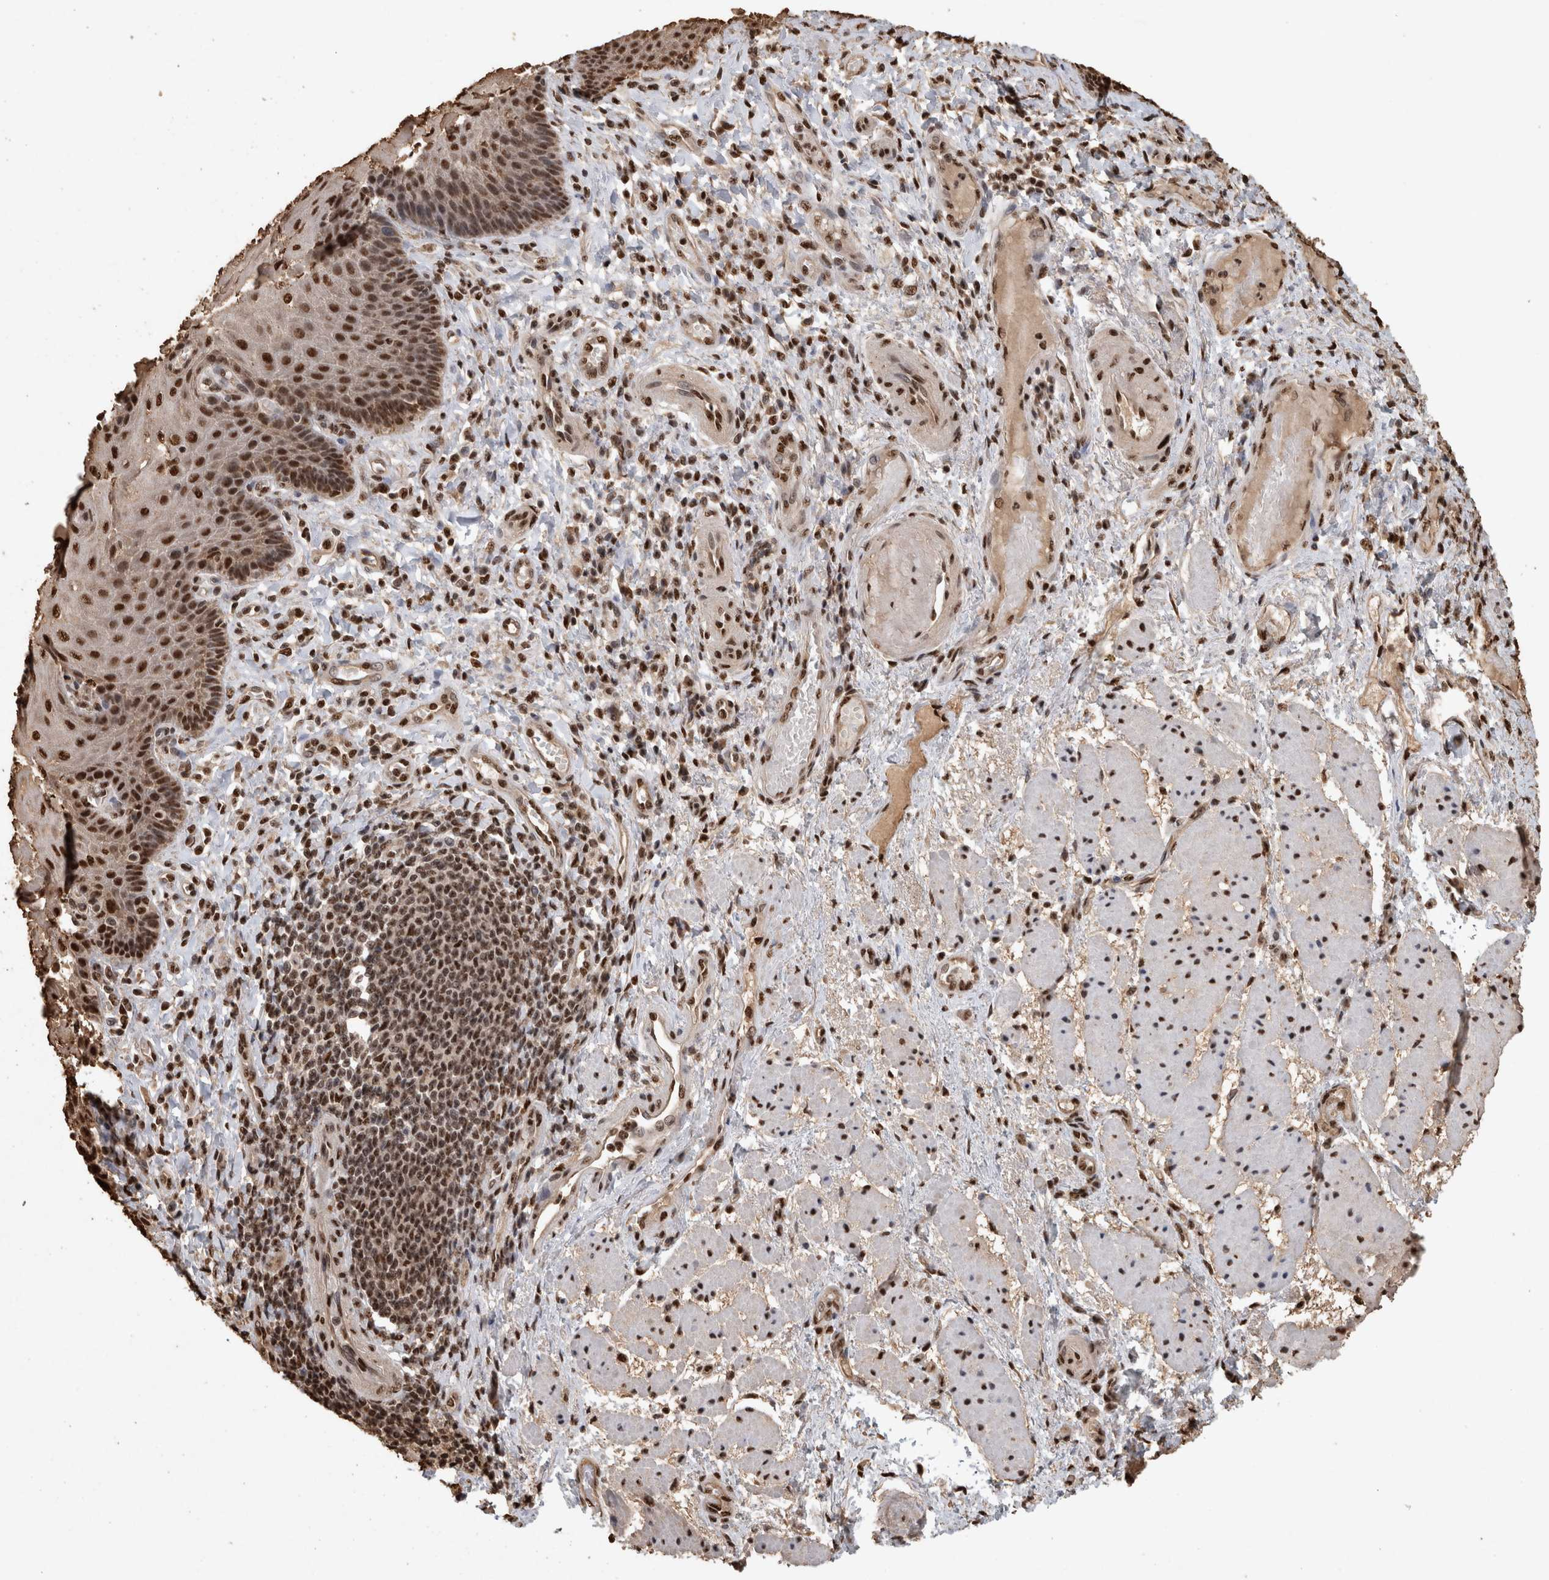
{"staining": {"intensity": "strong", "quantity": ">75%", "location": "nuclear"}, "tissue": "esophagus", "cell_type": "Squamous epithelial cells", "image_type": "normal", "snomed": [{"axis": "morphology", "description": "Normal tissue, NOS"}, {"axis": "topography", "description": "Esophagus"}], "caption": "Immunohistochemical staining of normal human esophagus shows high levels of strong nuclear staining in about >75% of squamous epithelial cells.", "gene": "RAD50", "patient": {"sex": "male", "age": 54}}